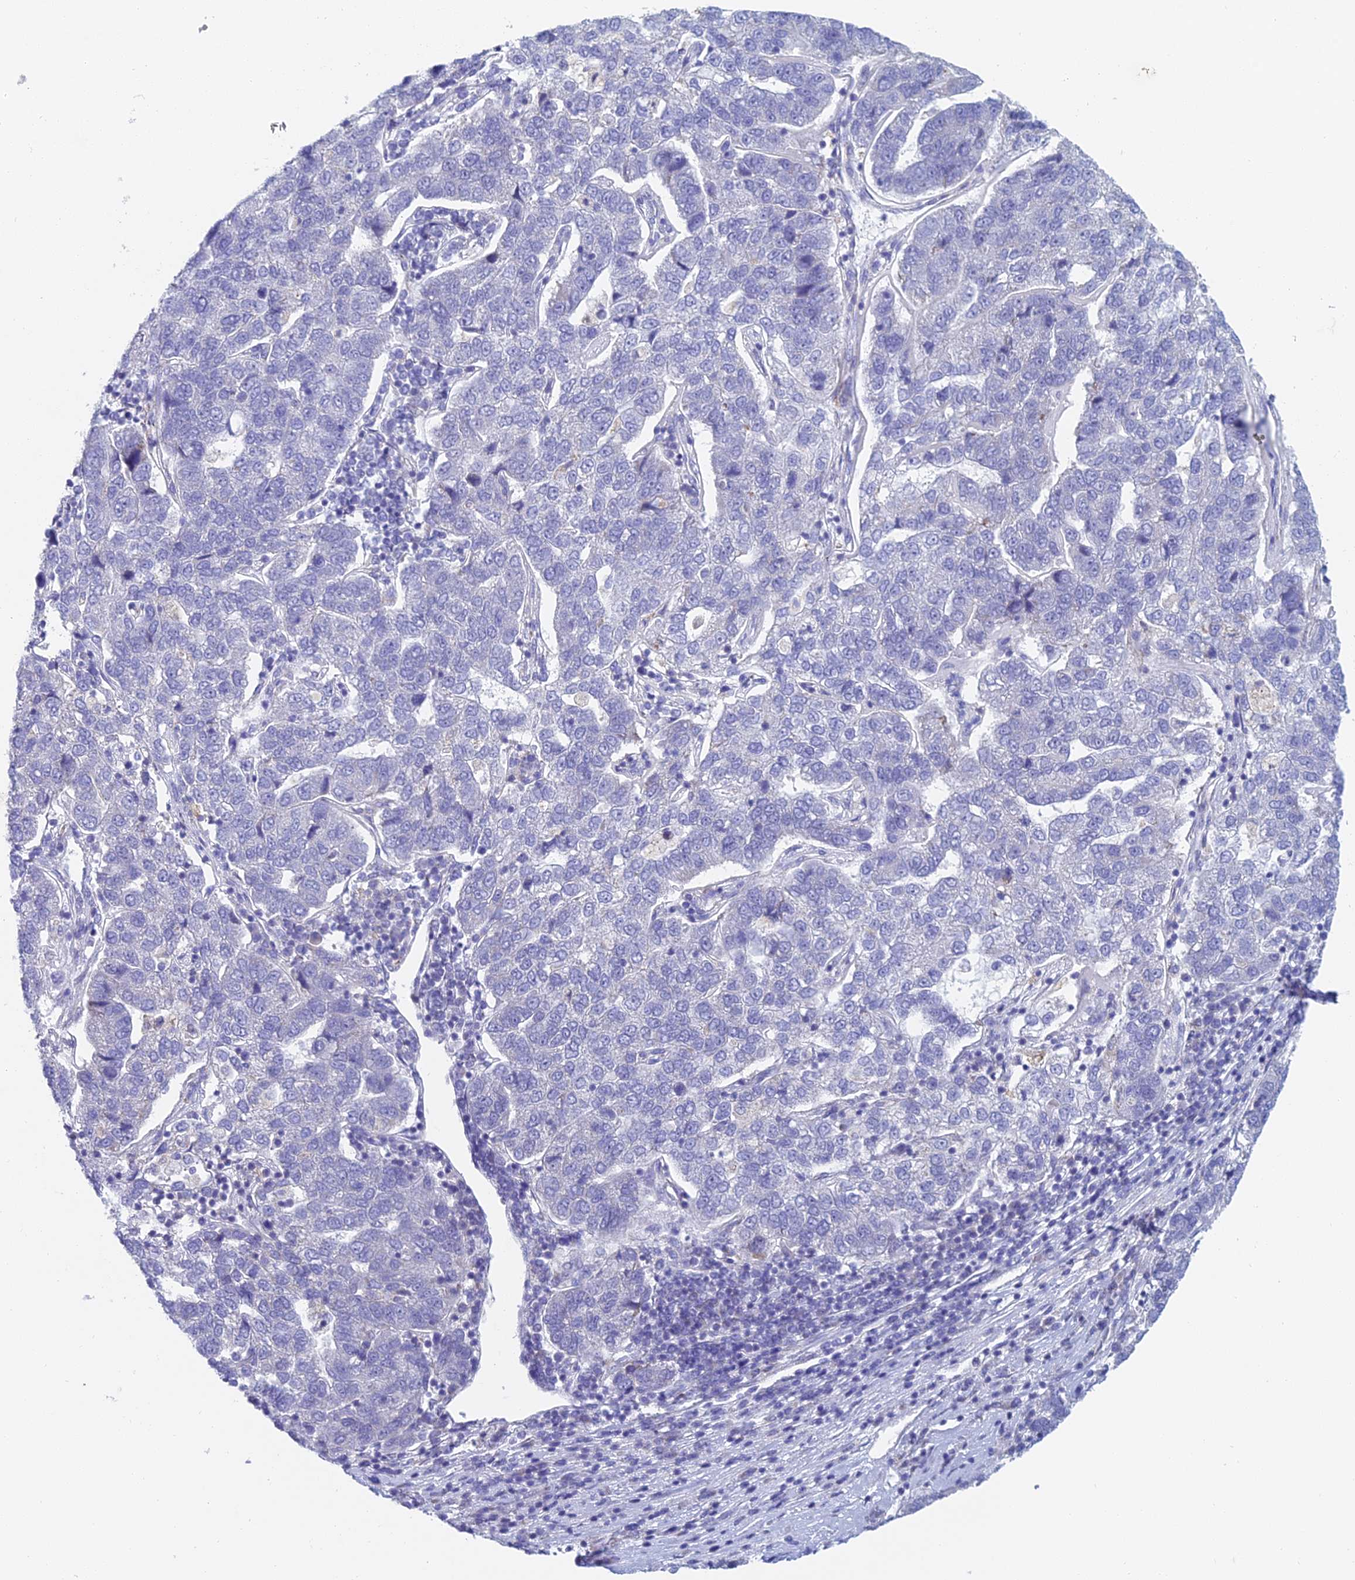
{"staining": {"intensity": "negative", "quantity": "none", "location": "none"}, "tissue": "pancreatic cancer", "cell_type": "Tumor cells", "image_type": "cancer", "snomed": [{"axis": "morphology", "description": "Adenocarcinoma, NOS"}, {"axis": "topography", "description": "Pancreas"}], "caption": "DAB (3,3'-diaminobenzidine) immunohistochemical staining of human pancreatic cancer reveals no significant positivity in tumor cells.", "gene": "ACSM1", "patient": {"sex": "female", "age": 61}}